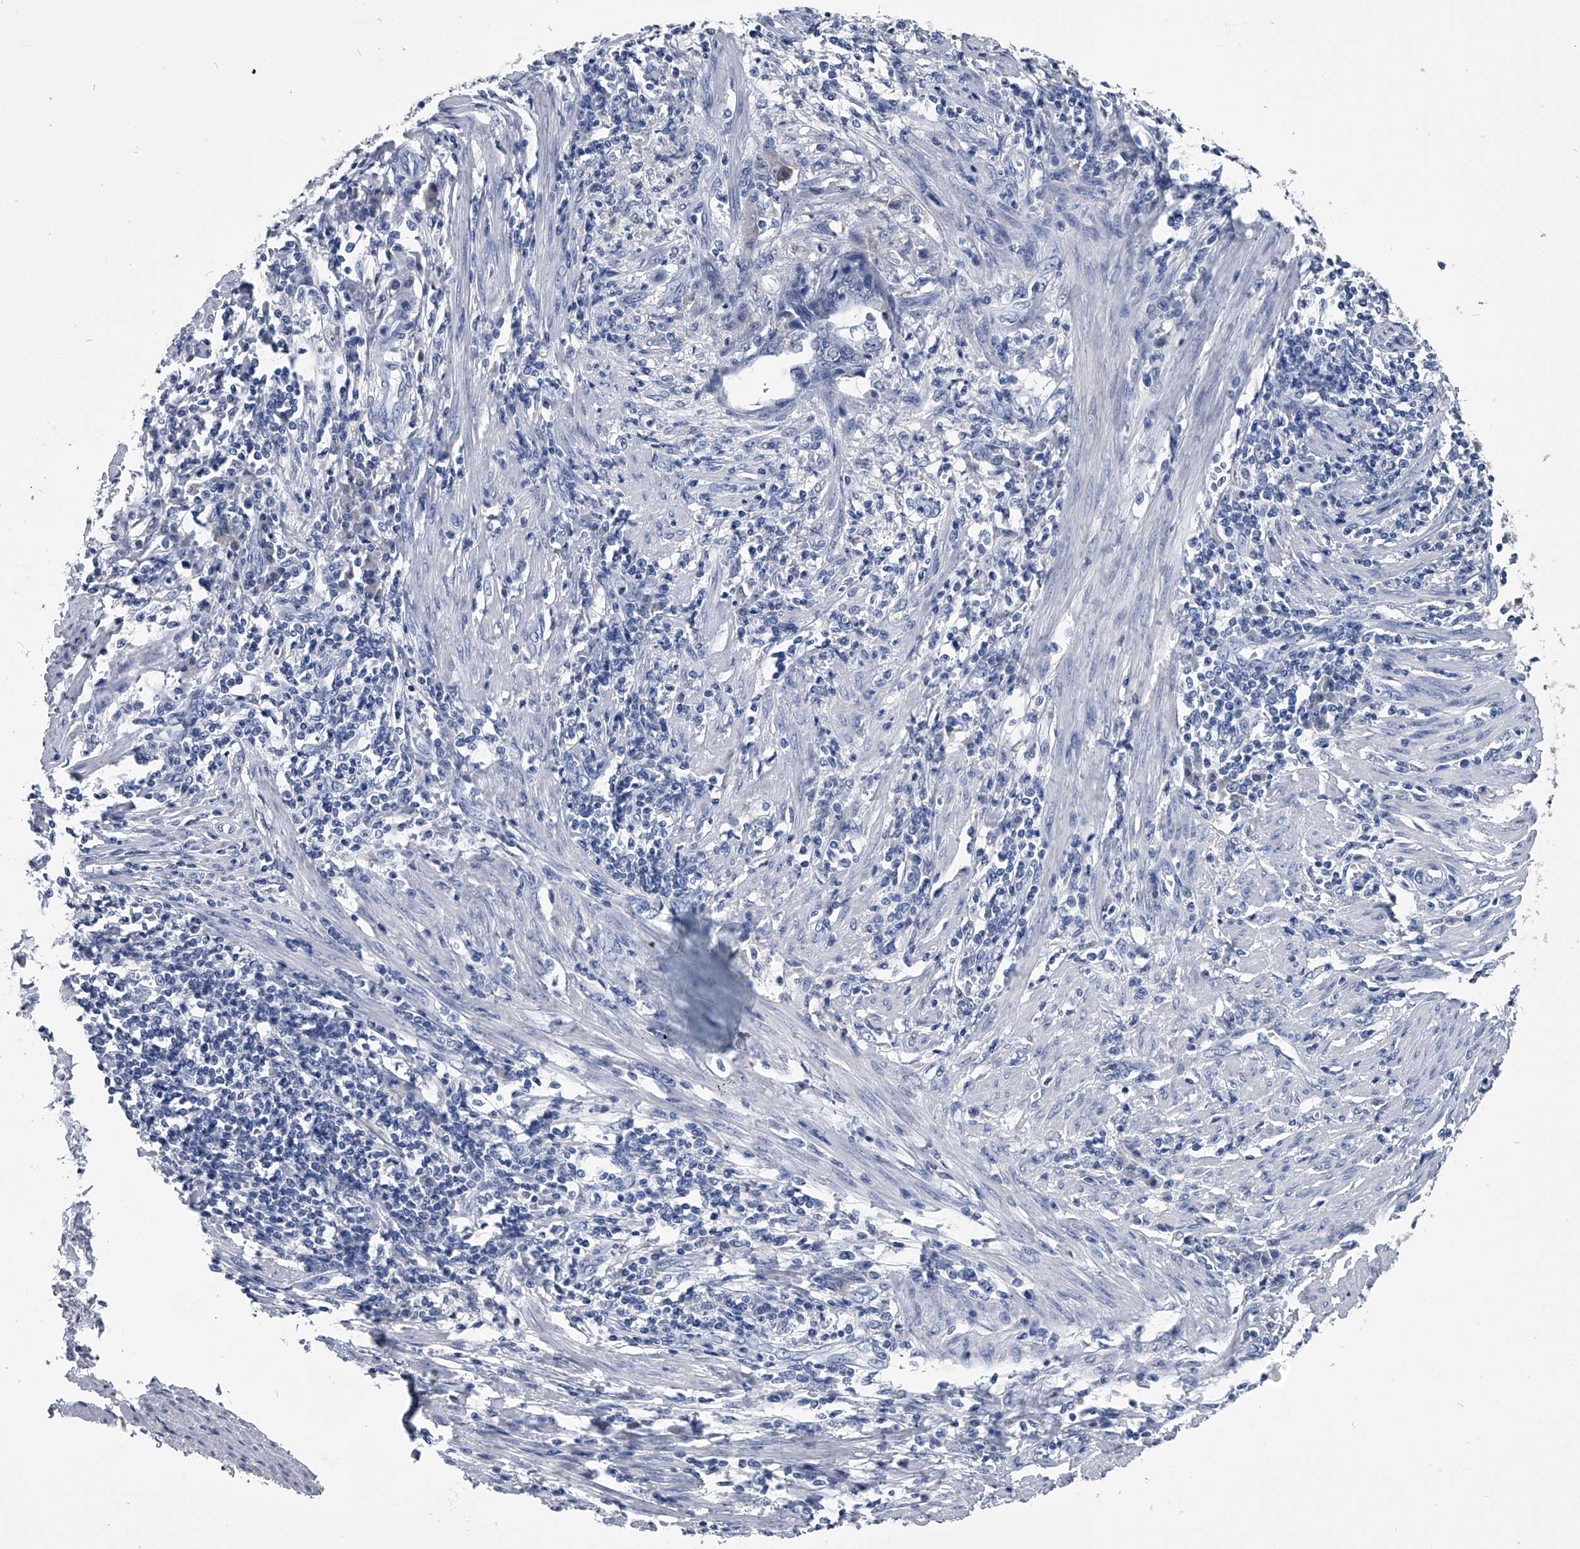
{"staining": {"intensity": "negative", "quantity": "none", "location": "none"}, "tissue": "endometrial cancer", "cell_type": "Tumor cells", "image_type": "cancer", "snomed": [{"axis": "morphology", "description": "Adenocarcinoma, NOS"}, {"axis": "topography", "description": "Uterus"}, {"axis": "topography", "description": "Endometrium"}], "caption": "Histopathology image shows no significant protein staining in tumor cells of endometrial adenocarcinoma.", "gene": "PDXK", "patient": {"sex": "female", "age": 70}}